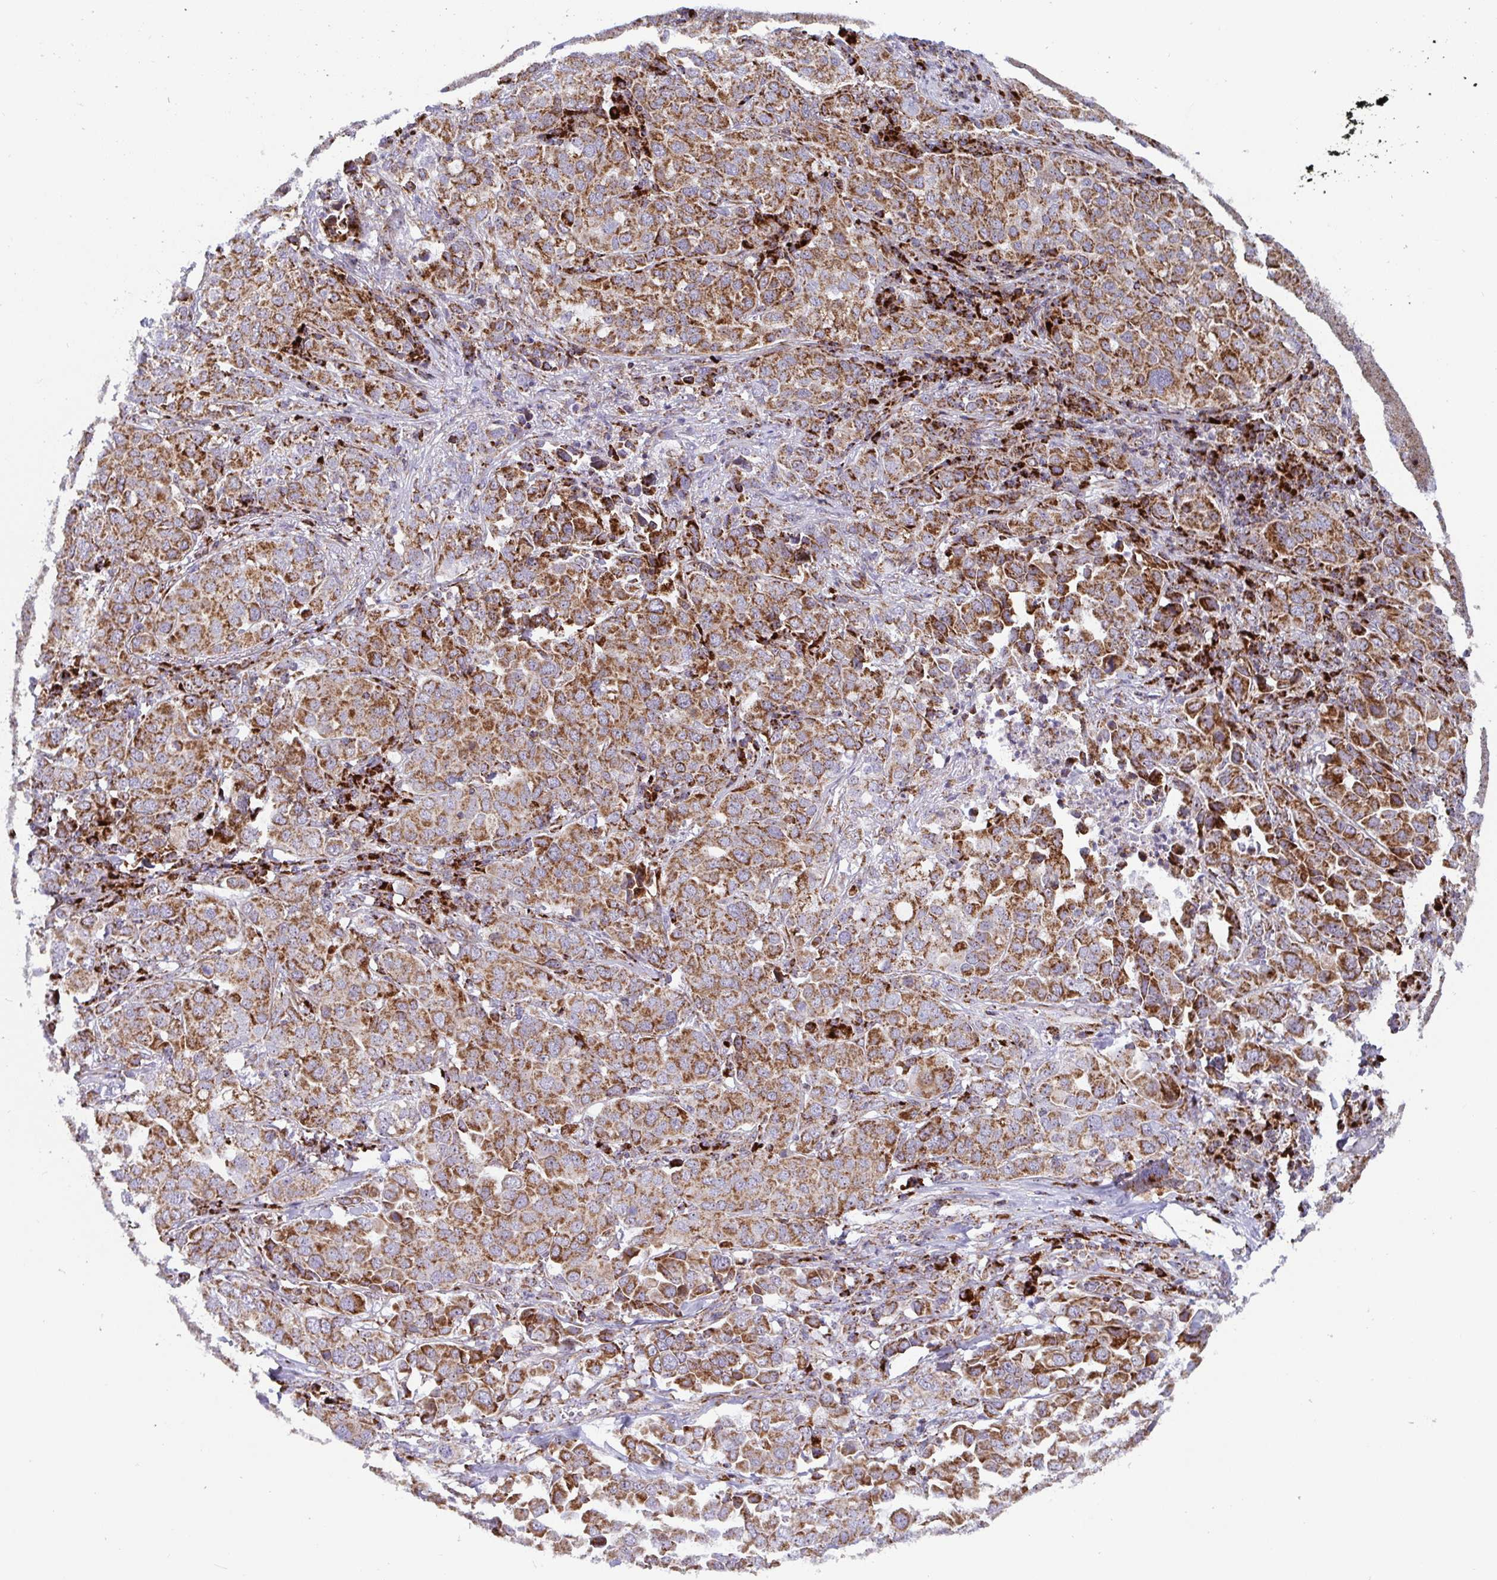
{"staining": {"intensity": "strong", "quantity": ">75%", "location": "cytoplasmic/membranous"}, "tissue": "lung cancer", "cell_type": "Tumor cells", "image_type": "cancer", "snomed": [{"axis": "morphology", "description": "Adenocarcinoma, NOS"}, {"axis": "morphology", "description": "Adenocarcinoma, metastatic, NOS"}, {"axis": "topography", "description": "Lymph node"}, {"axis": "topography", "description": "Lung"}], "caption": "About >75% of tumor cells in human lung cancer (metastatic adenocarcinoma) demonstrate strong cytoplasmic/membranous protein positivity as visualized by brown immunohistochemical staining.", "gene": "ATP5MJ", "patient": {"sex": "female", "age": 65}}